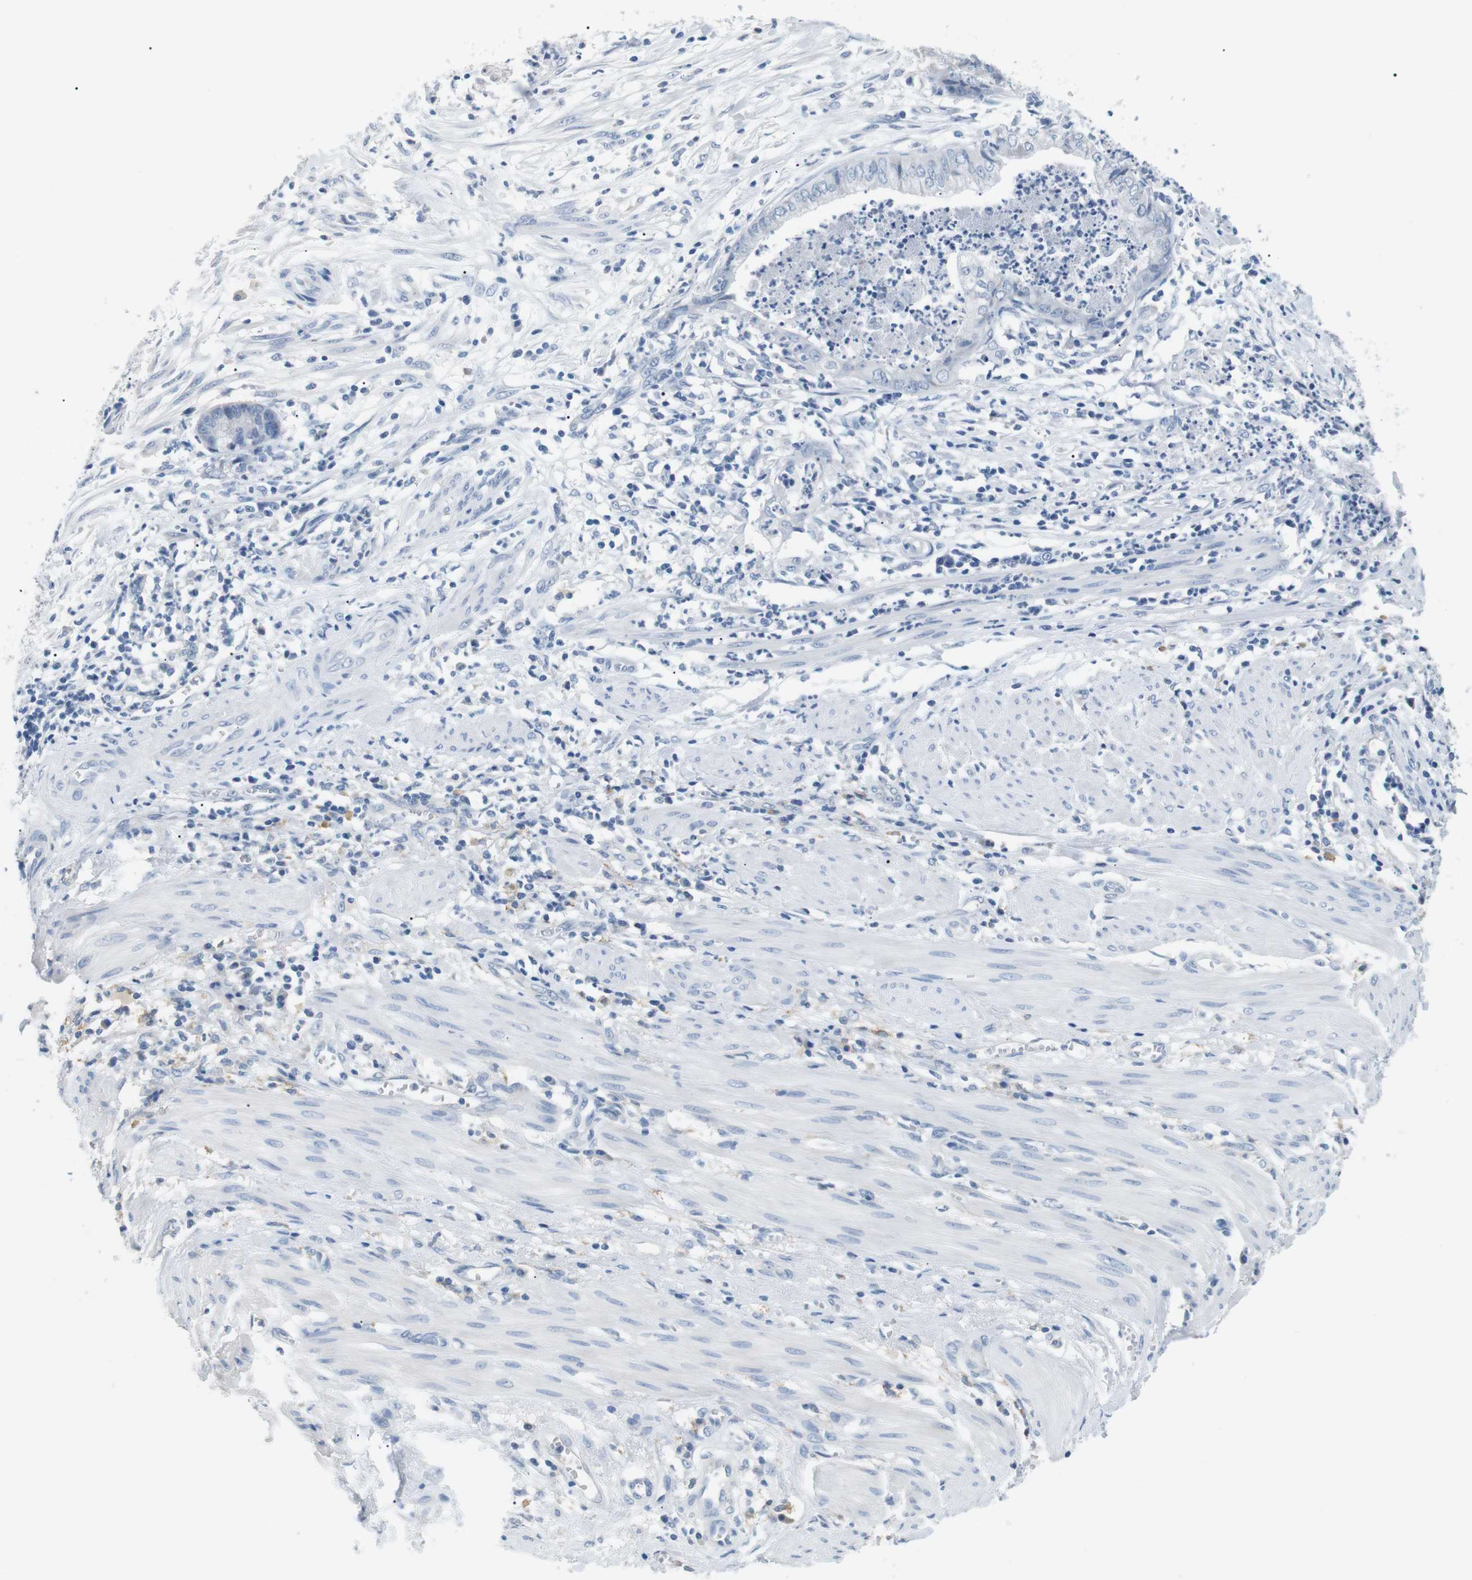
{"staining": {"intensity": "negative", "quantity": "none", "location": "none"}, "tissue": "endometrial cancer", "cell_type": "Tumor cells", "image_type": "cancer", "snomed": [{"axis": "morphology", "description": "Necrosis, NOS"}, {"axis": "morphology", "description": "Adenocarcinoma, NOS"}, {"axis": "topography", "description": "Endometrium"}], "caption": "DAB (3,3'-diaminobenzidine) immunohistochemical staining of human endometrial adenocarcinoma reveals no significant expression in tumor cells.", "gene": "FCGRT", "patient": {"sex": "female", "age": 79}}